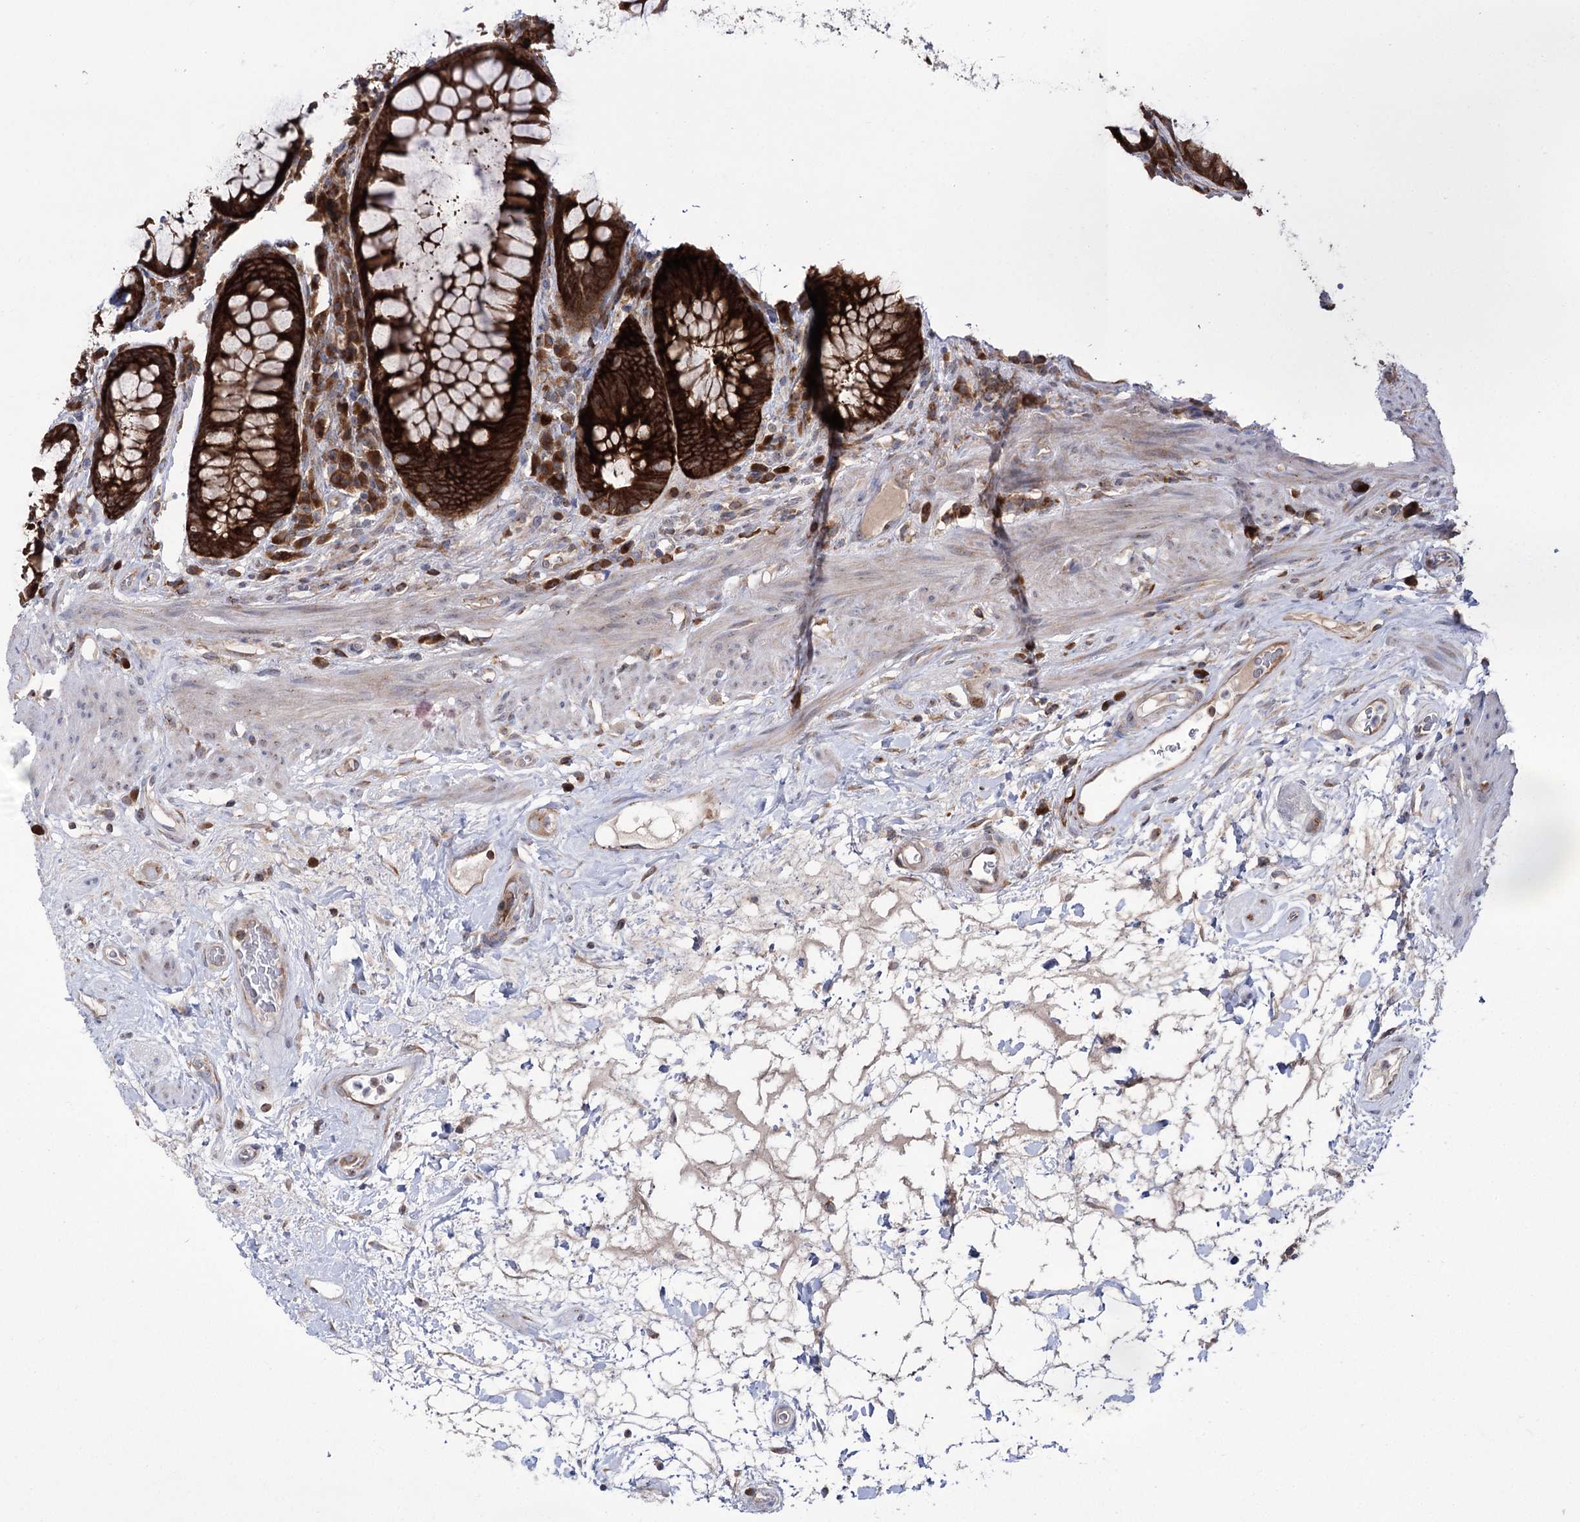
{"staining": {"intensity": "strong", "quantity": ">75%", "location": "cytoplasmic/membranous"}, "tissue": "rectum", "cell_type": "Glandular cells", "image_type": "normal", "snomed": [{"axis": "morphology", "description": "Normal tissue, NOS"}, {"axis": "topography", "description": "Rectum"}], "caption": "A histopathology image of rectum stained for a protein exhibits strong cytoplasmic/membranous brown staining in glandular cells. The protein is stained brown, and the nuclei are stained in blue (DAB IHC with brightfield microscopy, high magnification).", "gene": "ZNF622", "patient": {"sex": "male", "age": 64}}